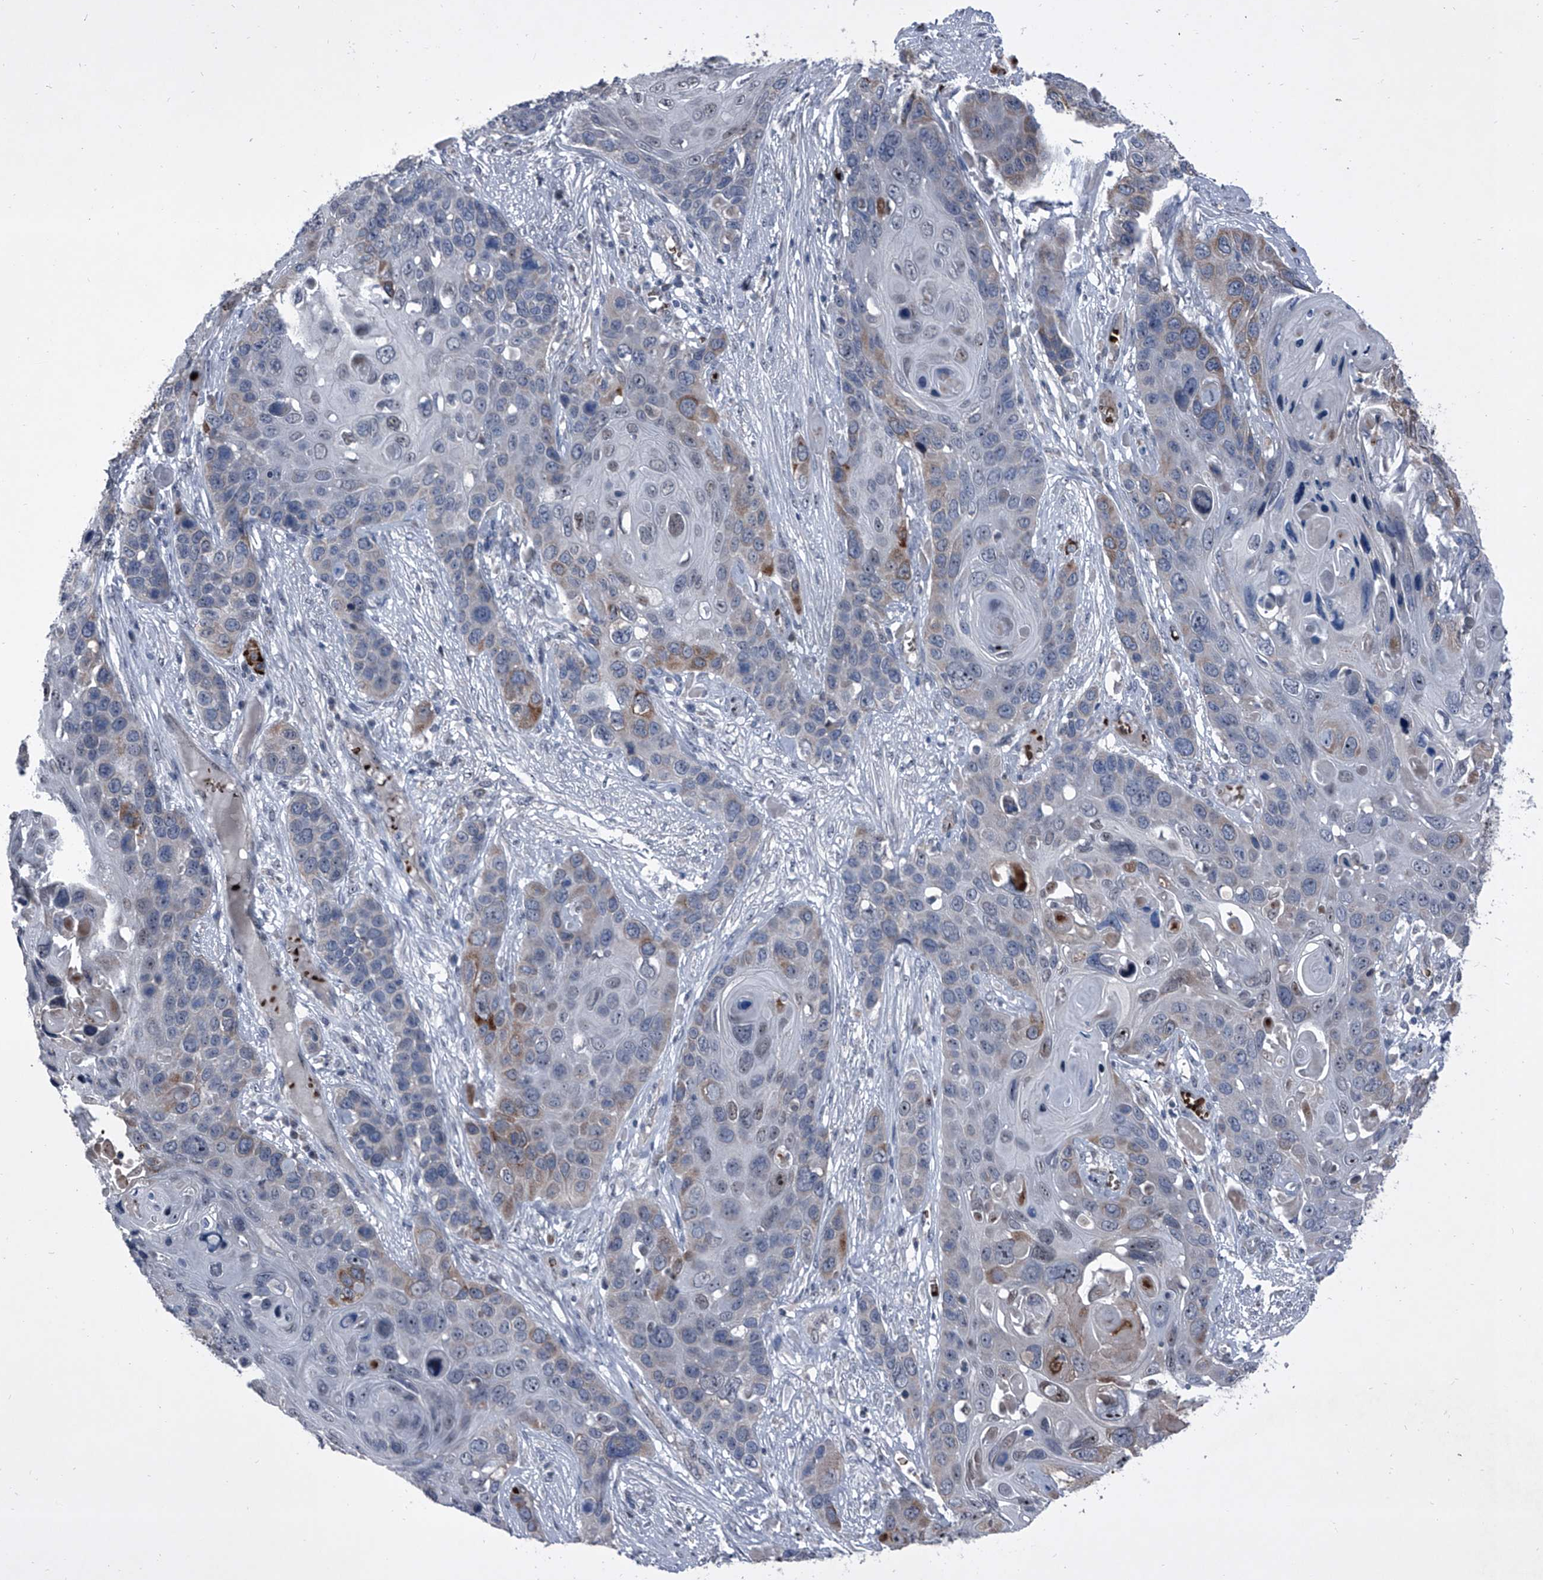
{"staining": {"intensity": "moderate", "quantity": "<25%", "location": "cytoplasmic/membranous"}, "tissue": "skin cancer", "cell_type": "Tumor cells", "image_type": "cancer", "snomed": [{"axis": "morphology", "description": "Squamous cell carcinoma, NOS"}, {"axis": "topography", "description": "Skin"}], "caption": "Immunohistochemistry of skin cancer shows low levels of moderate cytoplasmic/membranous positivity in about <25% of tumor cells.", "gene": "CEP85L", "patient": {"sex": "male", "age": 55}}